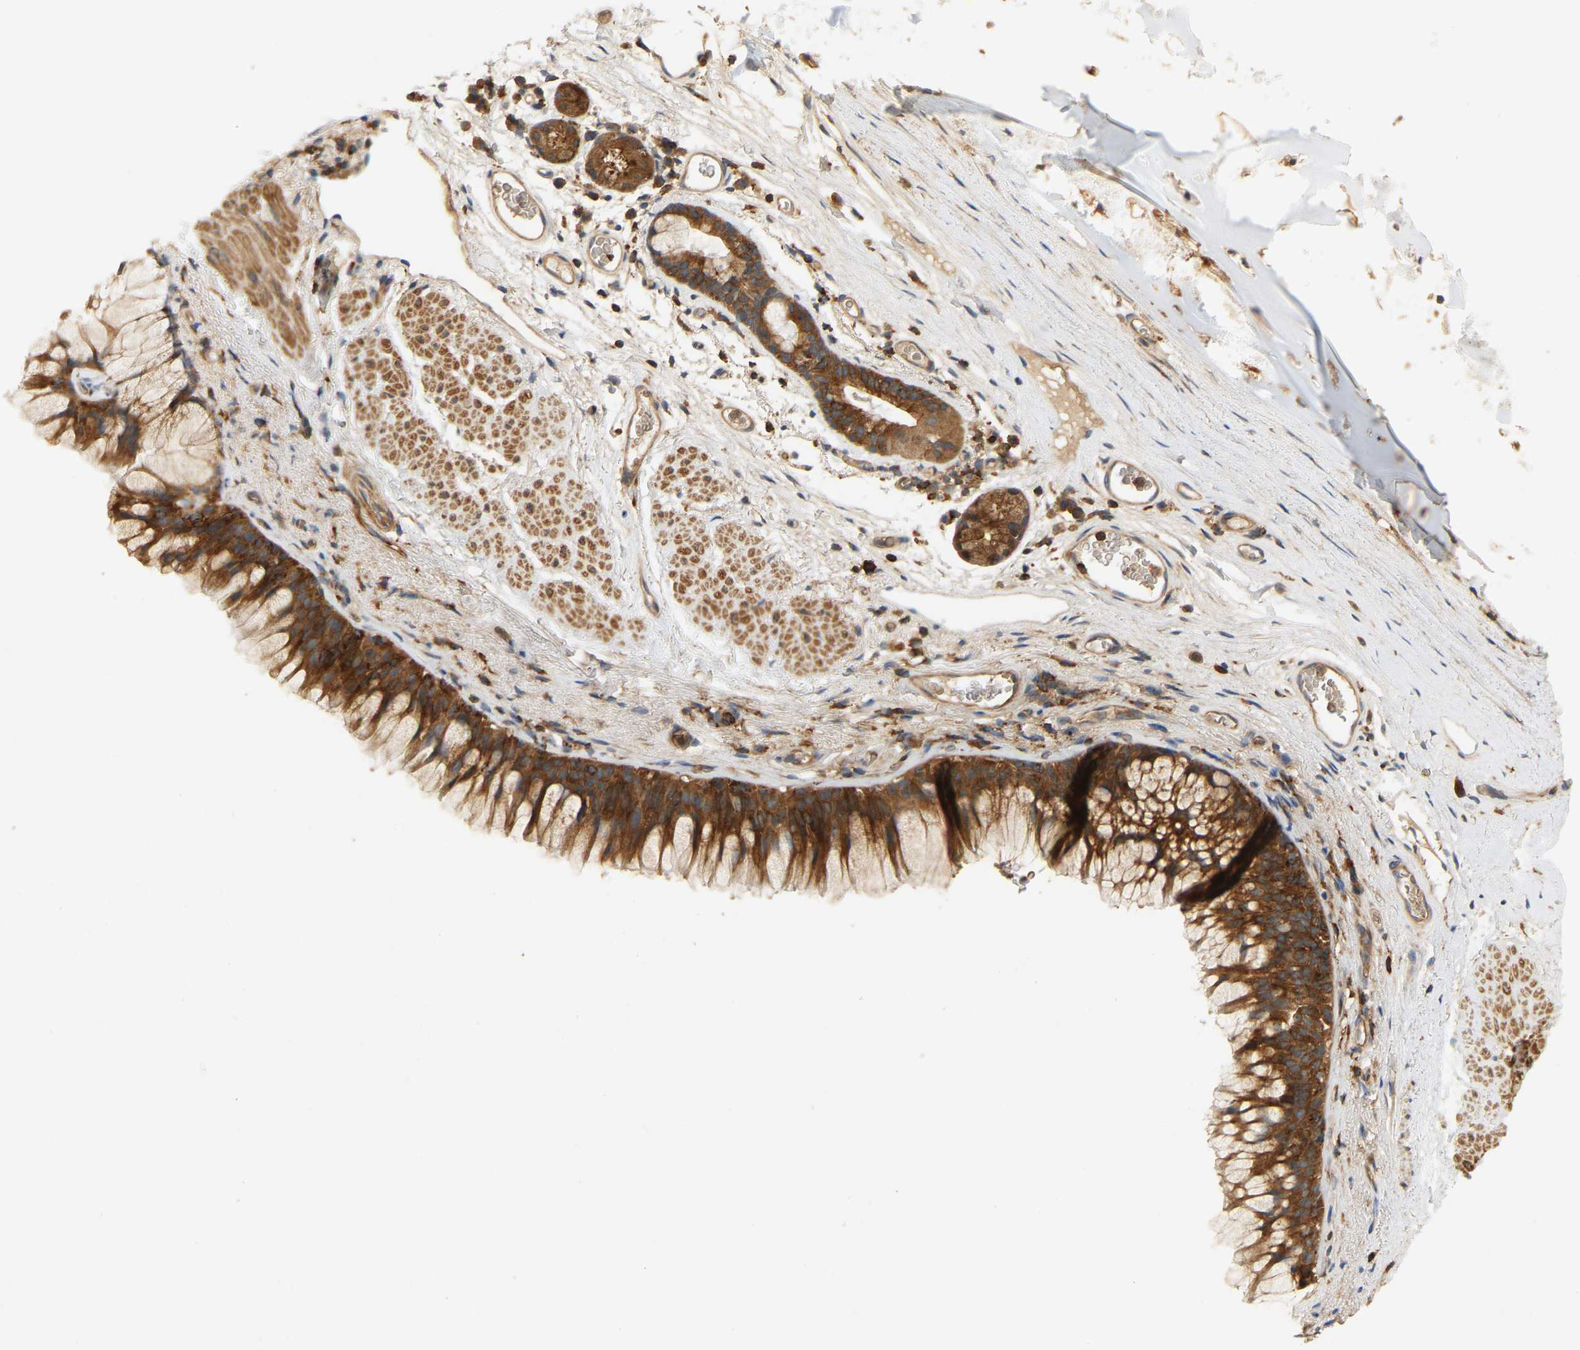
{"staining": {"intensity": "moderate", "quantity": ">75%", "location": "cytoplasmic/membranous"}, "tissue": "bronchus", "cell_type": "Respiratory epithelial cells", "image_type": "normal", "snomed": [{"axis": "morphology", "description": "Normal tissue, NOS"}, {"axis": "topography", "description": "Cartilage tissue"}, {"axis": "topography", "description": "Bronchus"}], "caption": "This histopathology image displays immunohistochemistry (IHC) staining of unremarkable bronchus, with medium moderate cytoplasmic/membranous expression in approximately >75% of respiratory epithelial cells.", "gene": "AKAP13", "patient": {"sex": "female", "age": 53}}